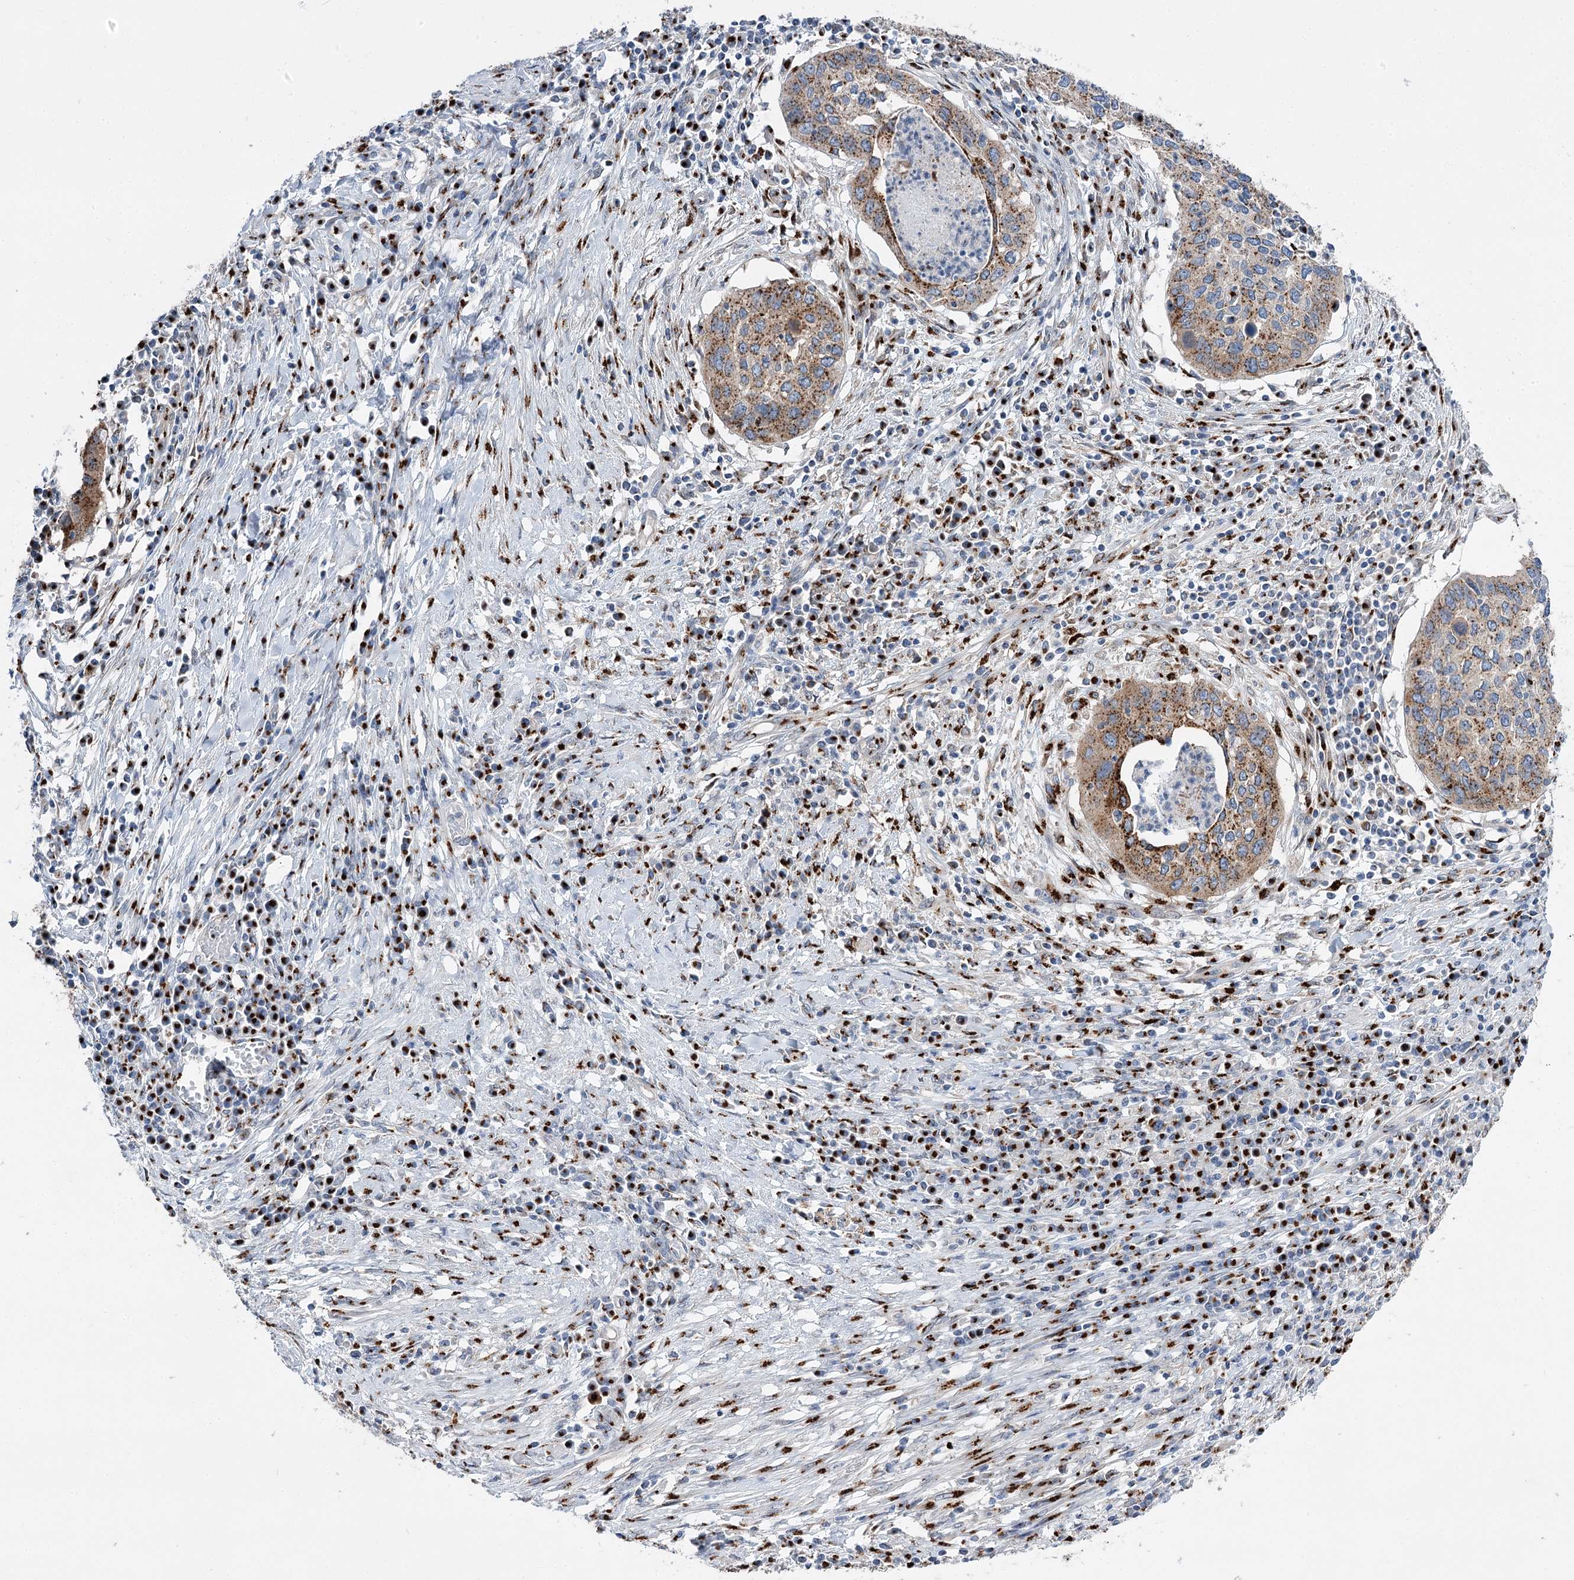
{"staining": {"intensity": "moderate", "quantity": ">75%", "location": "cytoplasmic/membranous"}, "tissue": "cervical cancer", "cell_type": "Tumor cells", "image_type": "cancer", "snomed": [{"axis": "morphology", "description": "Squamous cell carcinoma, NOS"}, {"axis": "topography", "description": "Cervix"}], "caption": "Brown immunohistochemical staining in cervical squamous cell carcinoma reveals moderate cytoplasmic/membranous positivity in approximately >75% of tumor cells.", "gene": "TMEM165", "patient": {"sex": "female", "age": 38}}